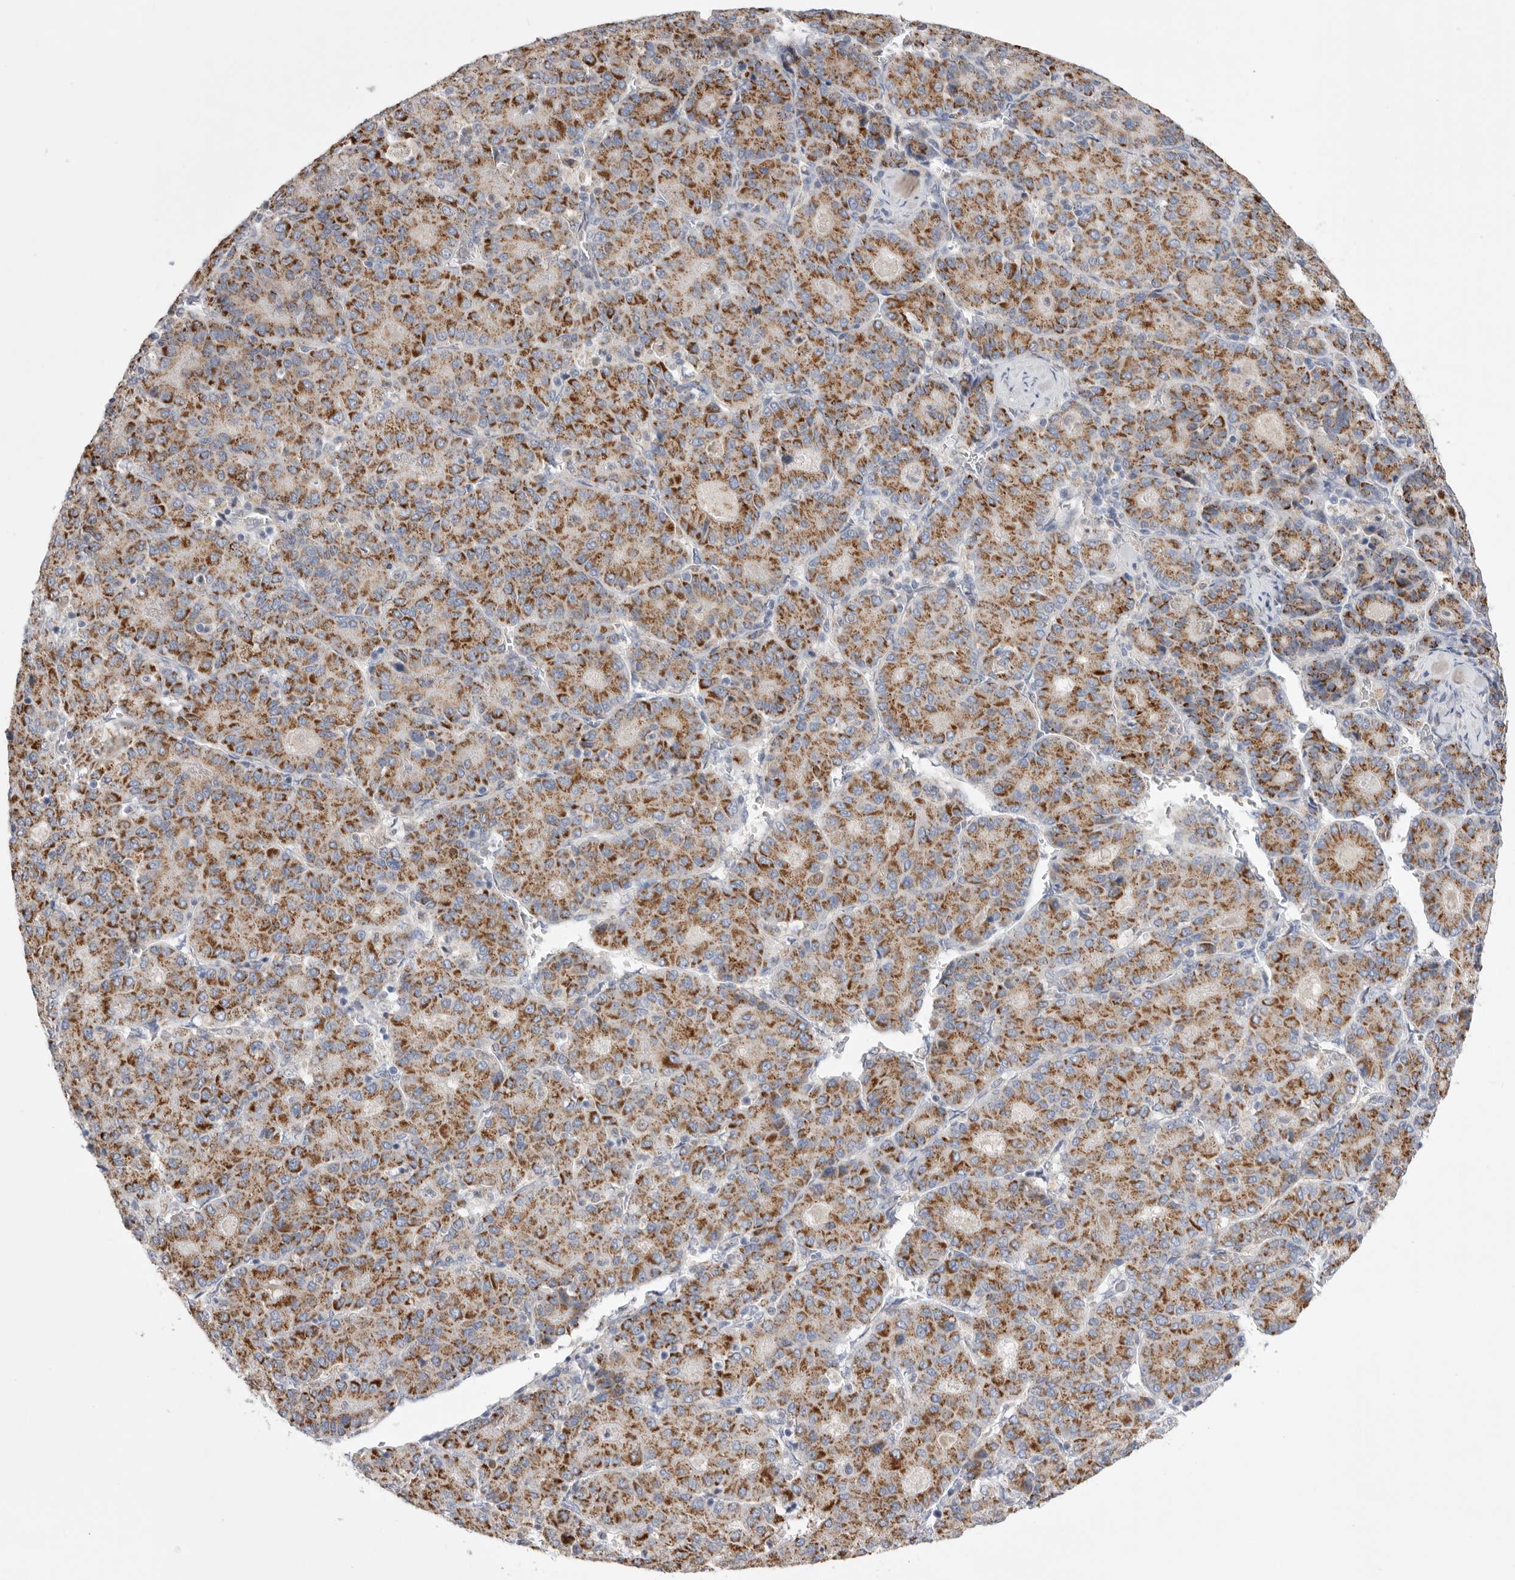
{"staining": {"intensity": "moderate", "quantity": ">75%", "location": "cytoplasmic/membranous"}, "tissue": "liver cancer", "cell_type": "Tumor cells", "image_type": "cancer", "snomed": [{"axis": "morphology", "description": "Carcinoma, Hepatocellular, NOS"}, {"axis": "topography", "description": "Liver"}], "caption": "Immunohistochemical staining of liver cancer exhibits moderate cytoplasmic/membranous protein positivity in about >75% of tumor cells.", "gene": "CCDC126", "patient": {"sex": "male", "age": 65}}